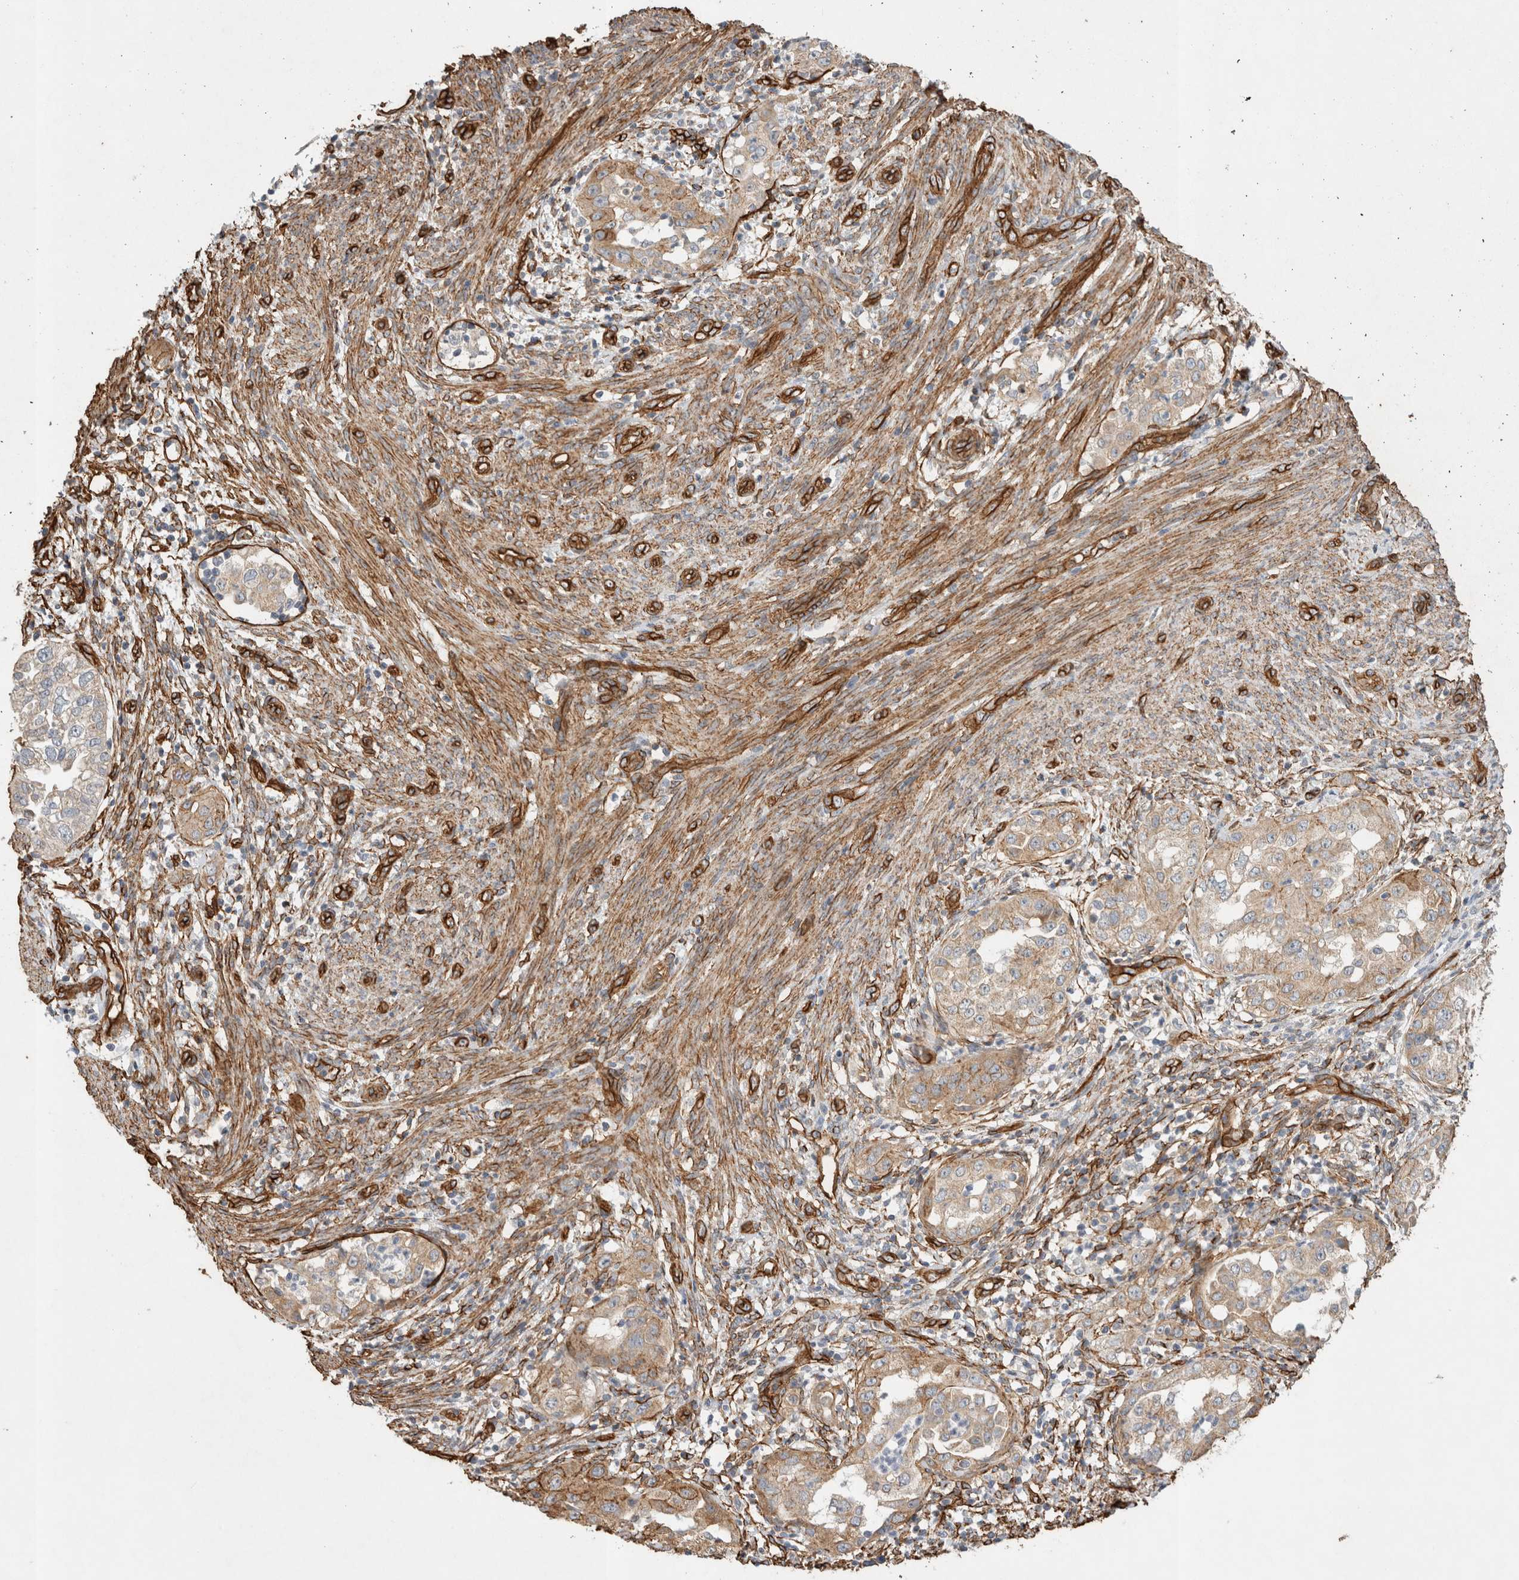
{"staining": {"intensity": "weak", "quantity": "25%-75%", "location": "cytoplasmic/membranous"}, "tissue": "endometrial cancer", "cell_type": "Tumor cells", "image_type": "cancer", "snomed": [{"axis": "morphology", "description": "Adenocarcinoma, NOS"}, {"axis": "topography", "description": "Endometrium"}], "caption": "An immunohistochemistry histopathology image of tumor tissue is shown. Protein staining in brown shows weak cytoplasmic/membranous positivity in endometrial cancer within tumor cells.", "gene": "JMJD4", "patient": {"sex": "female", "age": 85}}